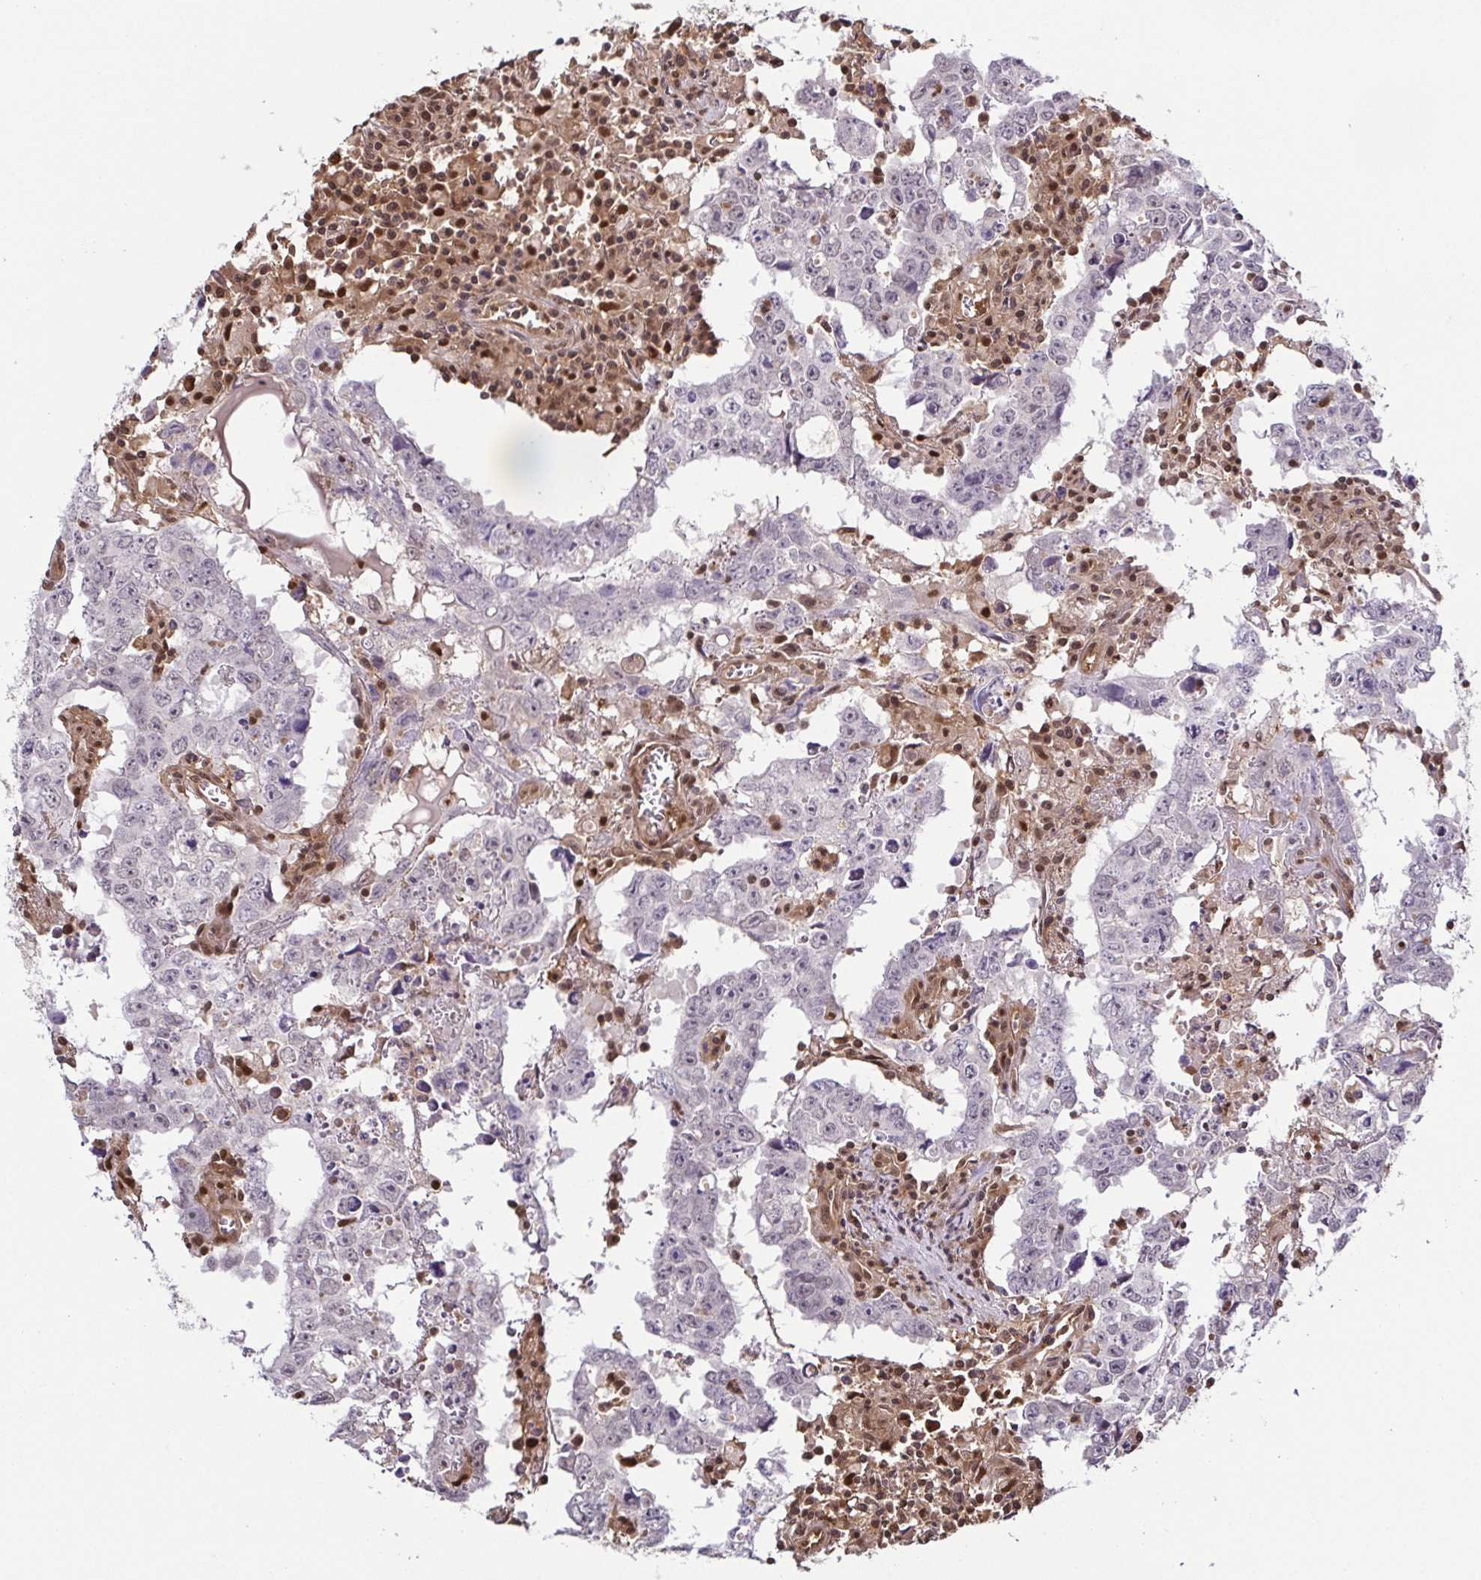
{"staining": {"intensity": "negative", "quantity": "none", "location": "none"}, "tissue": "testis cancer", "cell_type": "Tumor cells", "image_type": "cancer", "snomed": [{"axis": "morphology", "description": "Carcinoma, Embryonal, NOS"}, {"axis": "topography", "description": "Testis"}], "caption": "Photomicrograph shows no significant protein expression in tumor cells of testis cancer.", "gene": "PSMB9", "patient": {"sex": "male", "age": 22}}